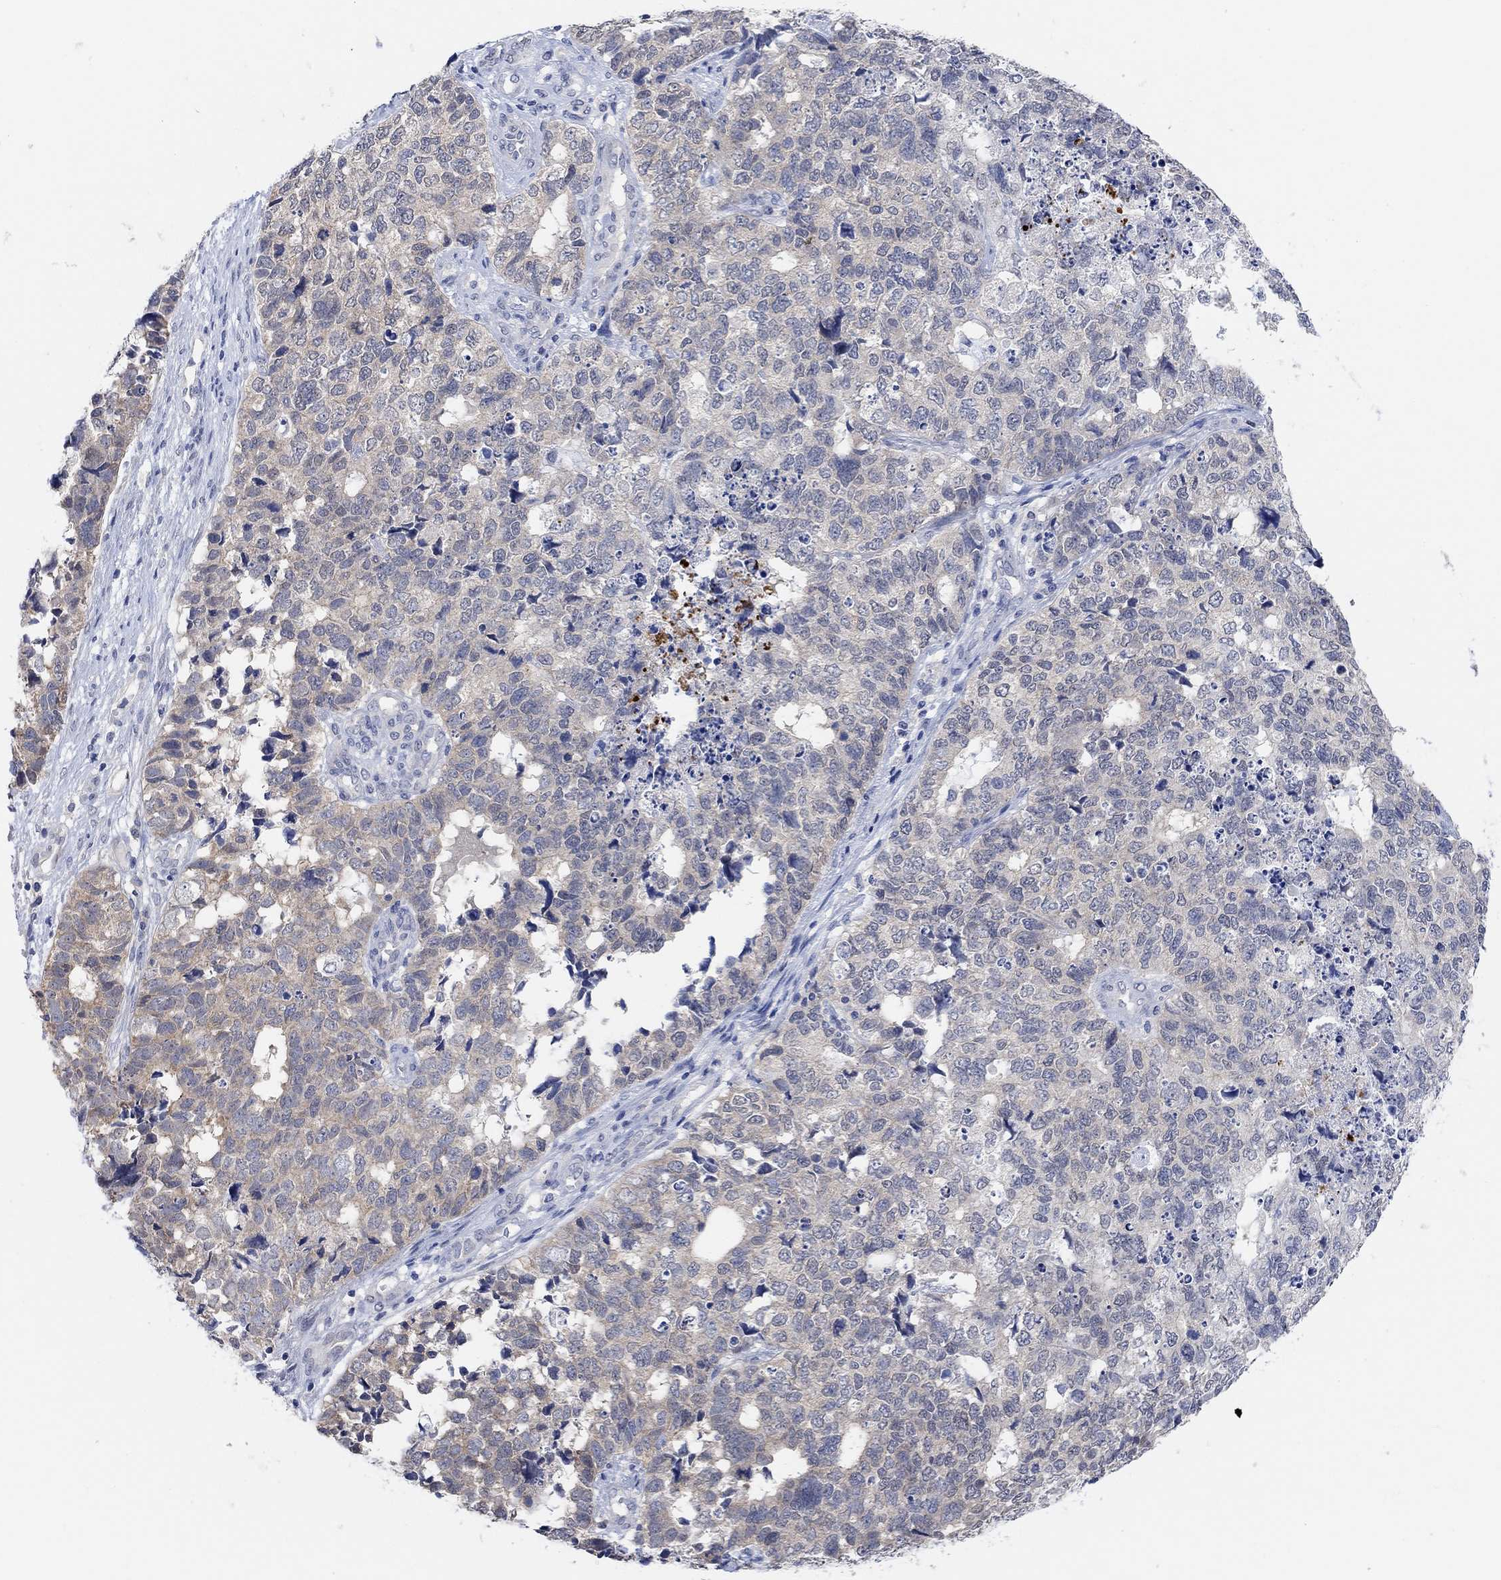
{"staining": {"intensity": "weak", "quantity": "<25%", "location": "cytoplasmic/membranous"}, "tissue": "cervical cancer", "cell_type": "Tumor cells", "image_type": "cancer", "snomed": [{"axis": "morphology", "description": "Squamous cell carcinoma, NOS"}, {"axis": "topography", "description": "Cervix"}], "caption": "IHC of squamous cell carcinoma (cervical) exhibits no positivity in tumor cells. The staining was performed using DAB (3,3'-diaminobenzidine) to visualize the protein expression in brown, while the nuclei were stained in blue with hematoxylin (Magnification: 20x).", "gene": "RIMS1", "patient": {"sex": "female", "age": 63}}